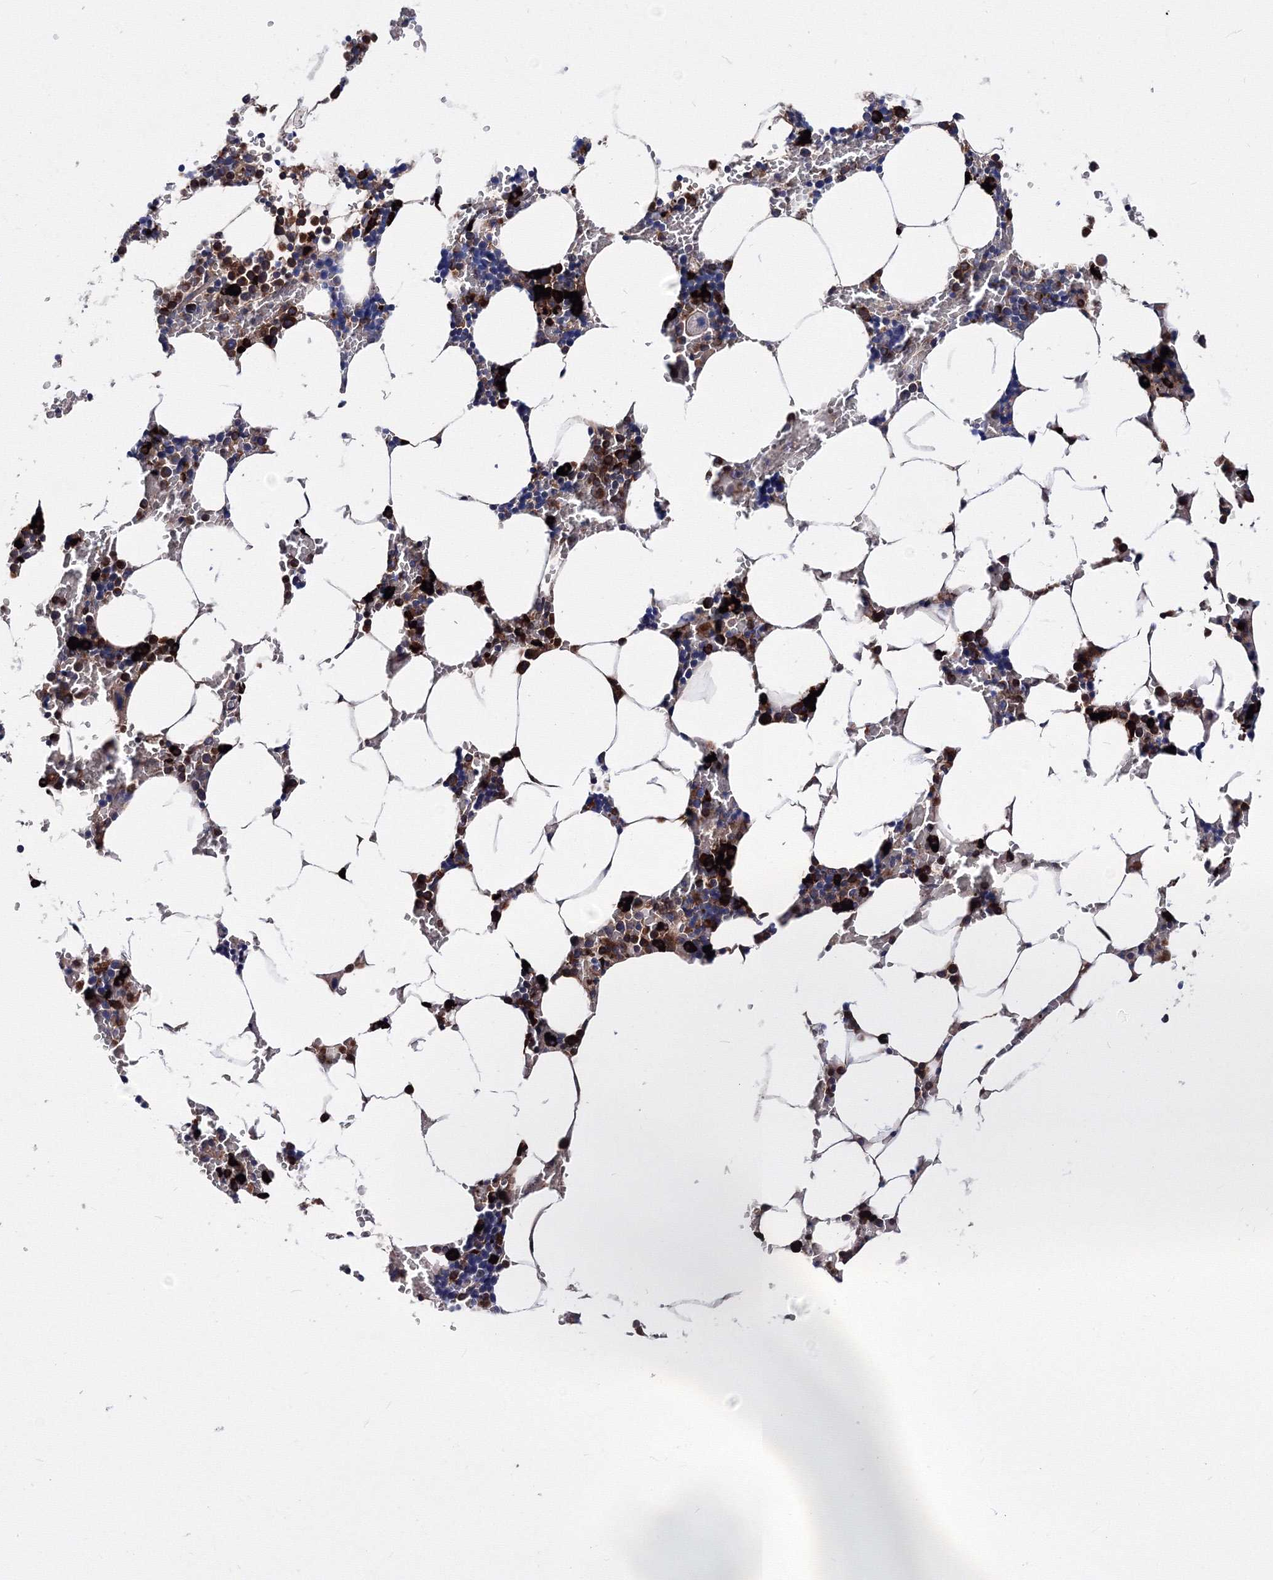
{"staining": {"intensity": "strong", "quantity": "25%-75%", "location": "cytoplasmic/membranous"}, "tissue": "bone marrow", "cell_type": "Hematopoietic cells", "image_type": "normal", "snomed": [{"axis": "morphology", "description": "Normal tissue, NOS"}, {"axis": "topography", "description": "Bone marrow"}], "caption": "Protein staining of unremarkable bone marrow shows strong cytoplasmic/membranous staining in about 25%-75% of hematopoietic cells.", "gene": "TRPM2", "patient": {"sex": "male", "age": 70}}